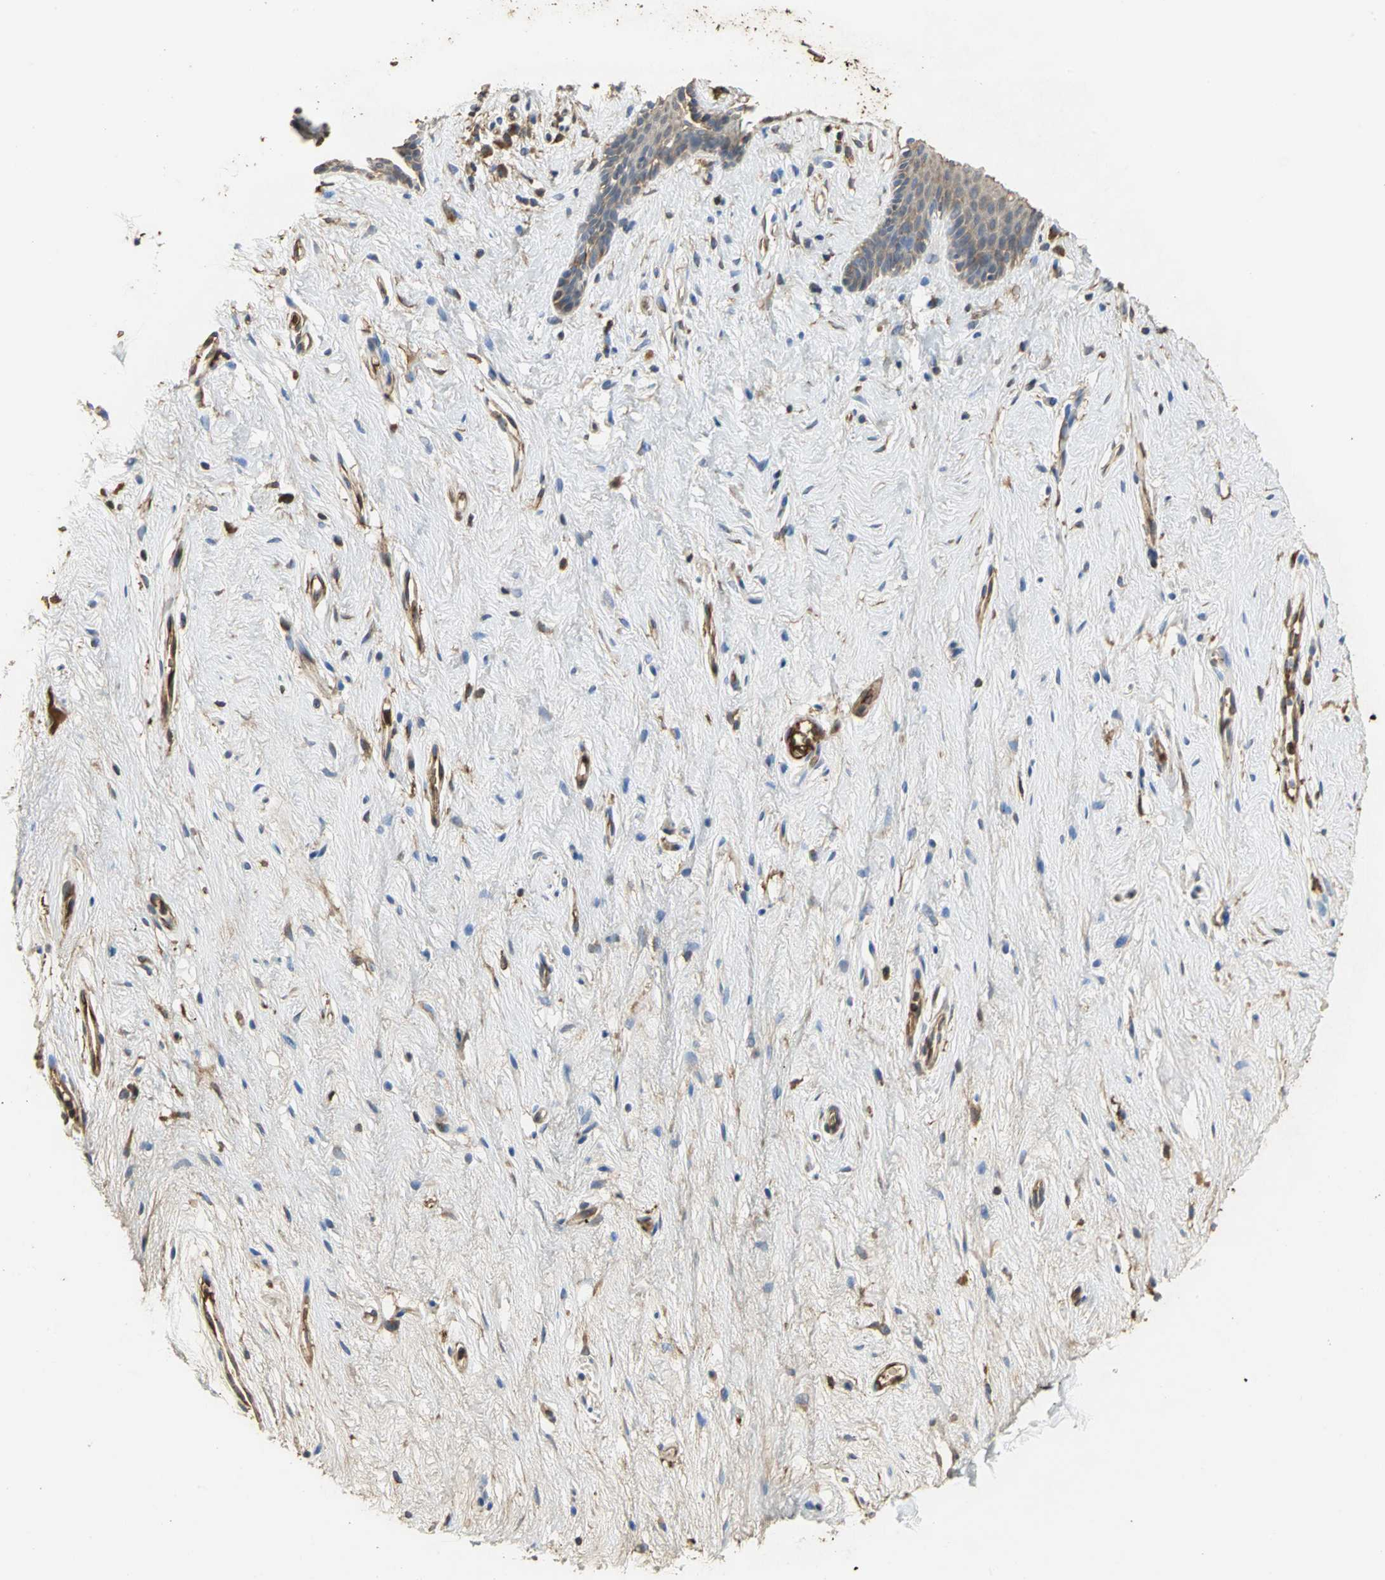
{"staining": {"intensity": "weak", "quantity": ">75%", "location": "cytoplasmic/membranous"}, "tissue": "vagina", "cell_type": "Squamous epithelial cells", "image_type": "normal", "snomed": [{"axis": "morphology", "description": "Normal tissue, NOS"}, {"axis": "topography", "description": "Vagina"}], "caption": "A photomicrograph showing weak cytoplasmic/membranous expression in about >75% of squamous epithelial cells in normal vagina, as visualized by brown immunohistochemical staining.", "gene": "TREM1", "patient": {"sex": "female", "age": 44}}